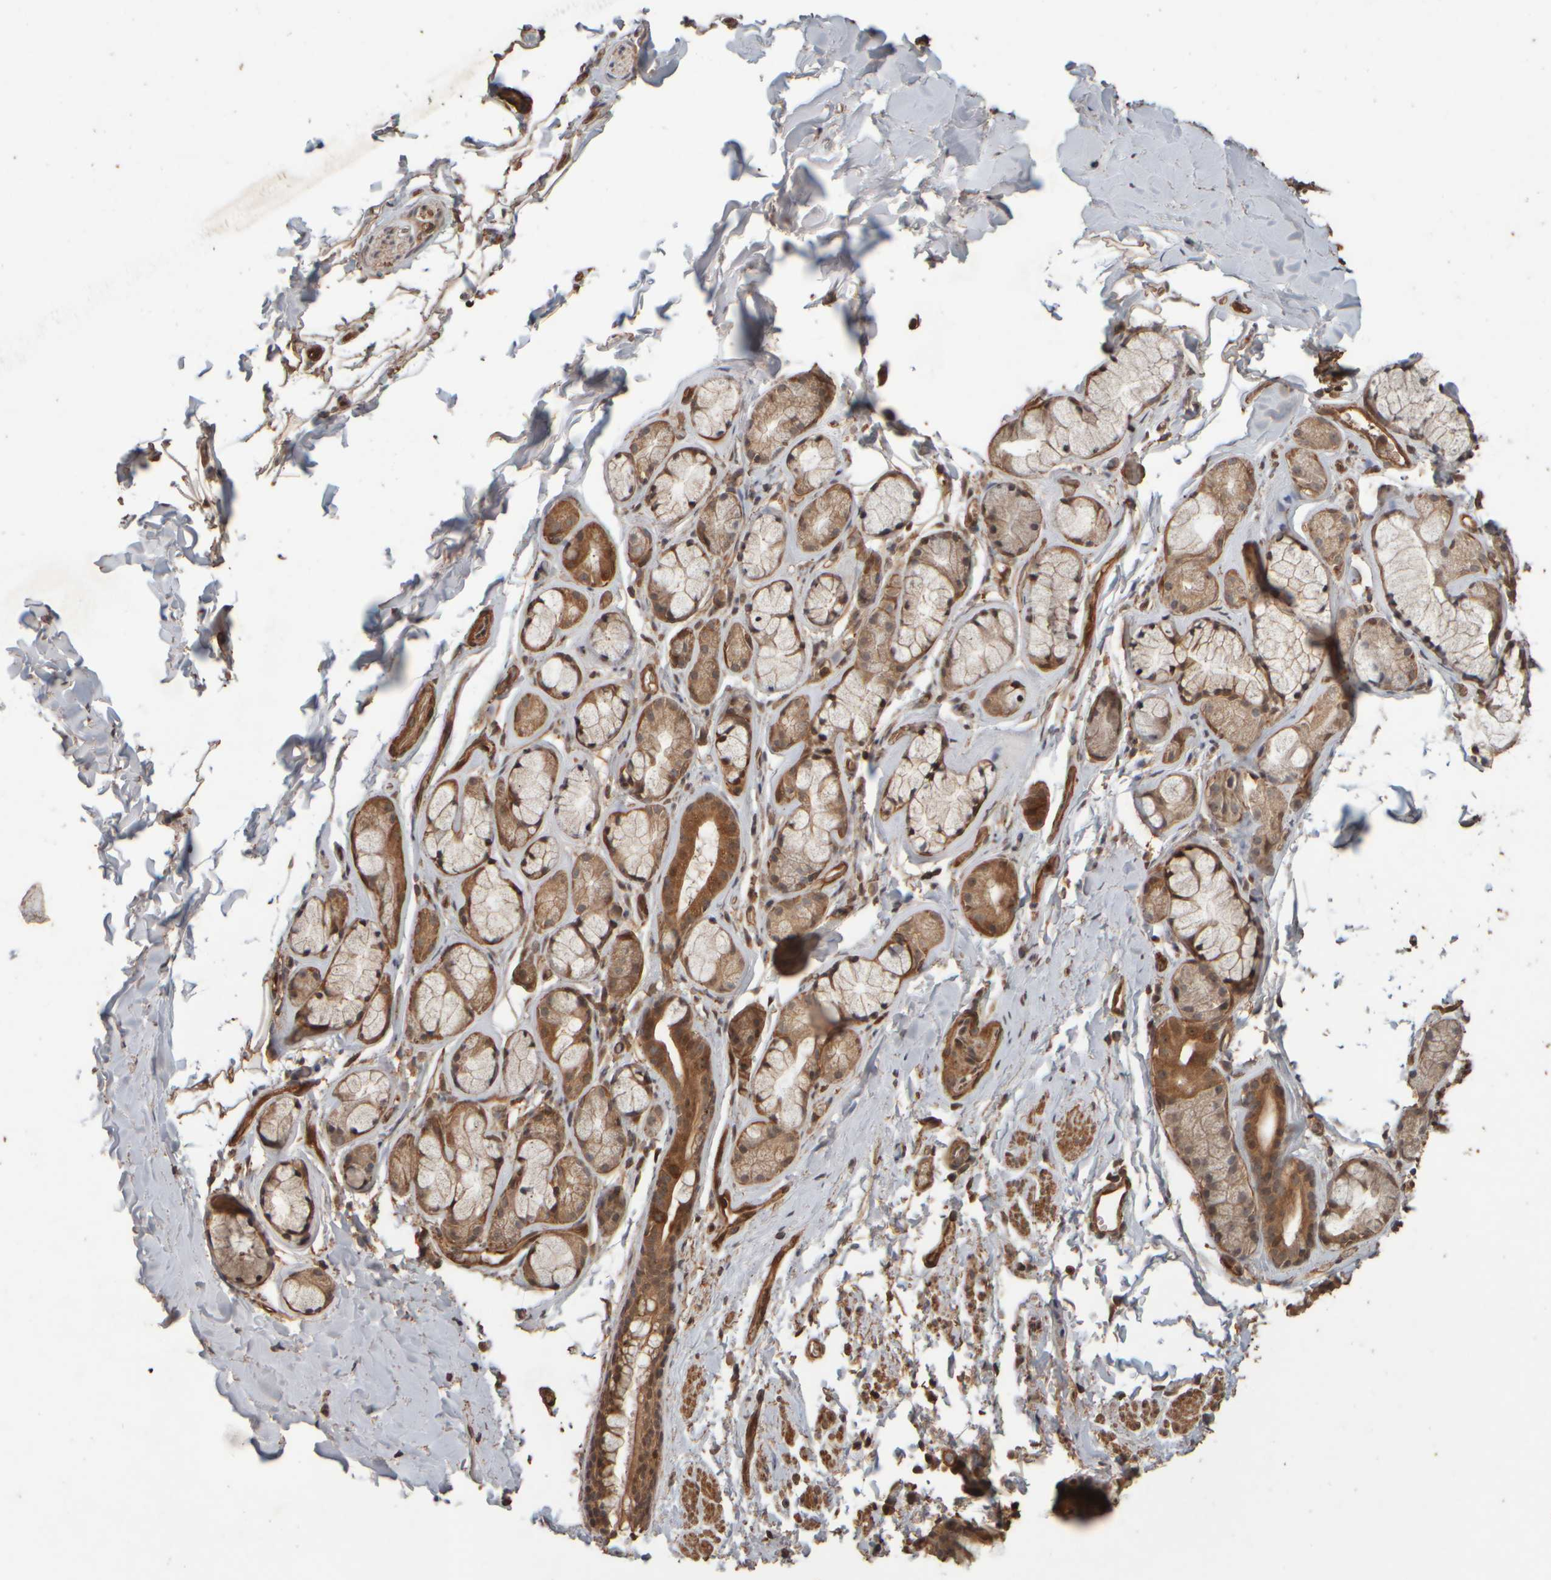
{"staining": {"intensity": "moderate", "quantity": ">75%", "location": "cytoplasmic/membranous"}, "tissue": "bronchus", "cell_type": "Respiratory epithelial cells", "image_type": "normal", "snomed": [{"axis": "morphology", "description": "Normal tissue, NOS"}, {"axis": "topography", "description": "Cartilage tissue"}, {"axis": "topography", "description": "Bronchus"}, {"axis": "topography", "description": "Lung"}], "caption": "The immunohistochemical stain labels moderate cytoplasmic/membranous expression in respiratory epithelial cells of unremarkable bronchus. The protein of interest is stained brown, and the nuclei are stained in blue (DAB IHC with brightfield microscopy, high magnification).", "gene": "SPHK1", "patient": {"sex": "male", "age": 64}}